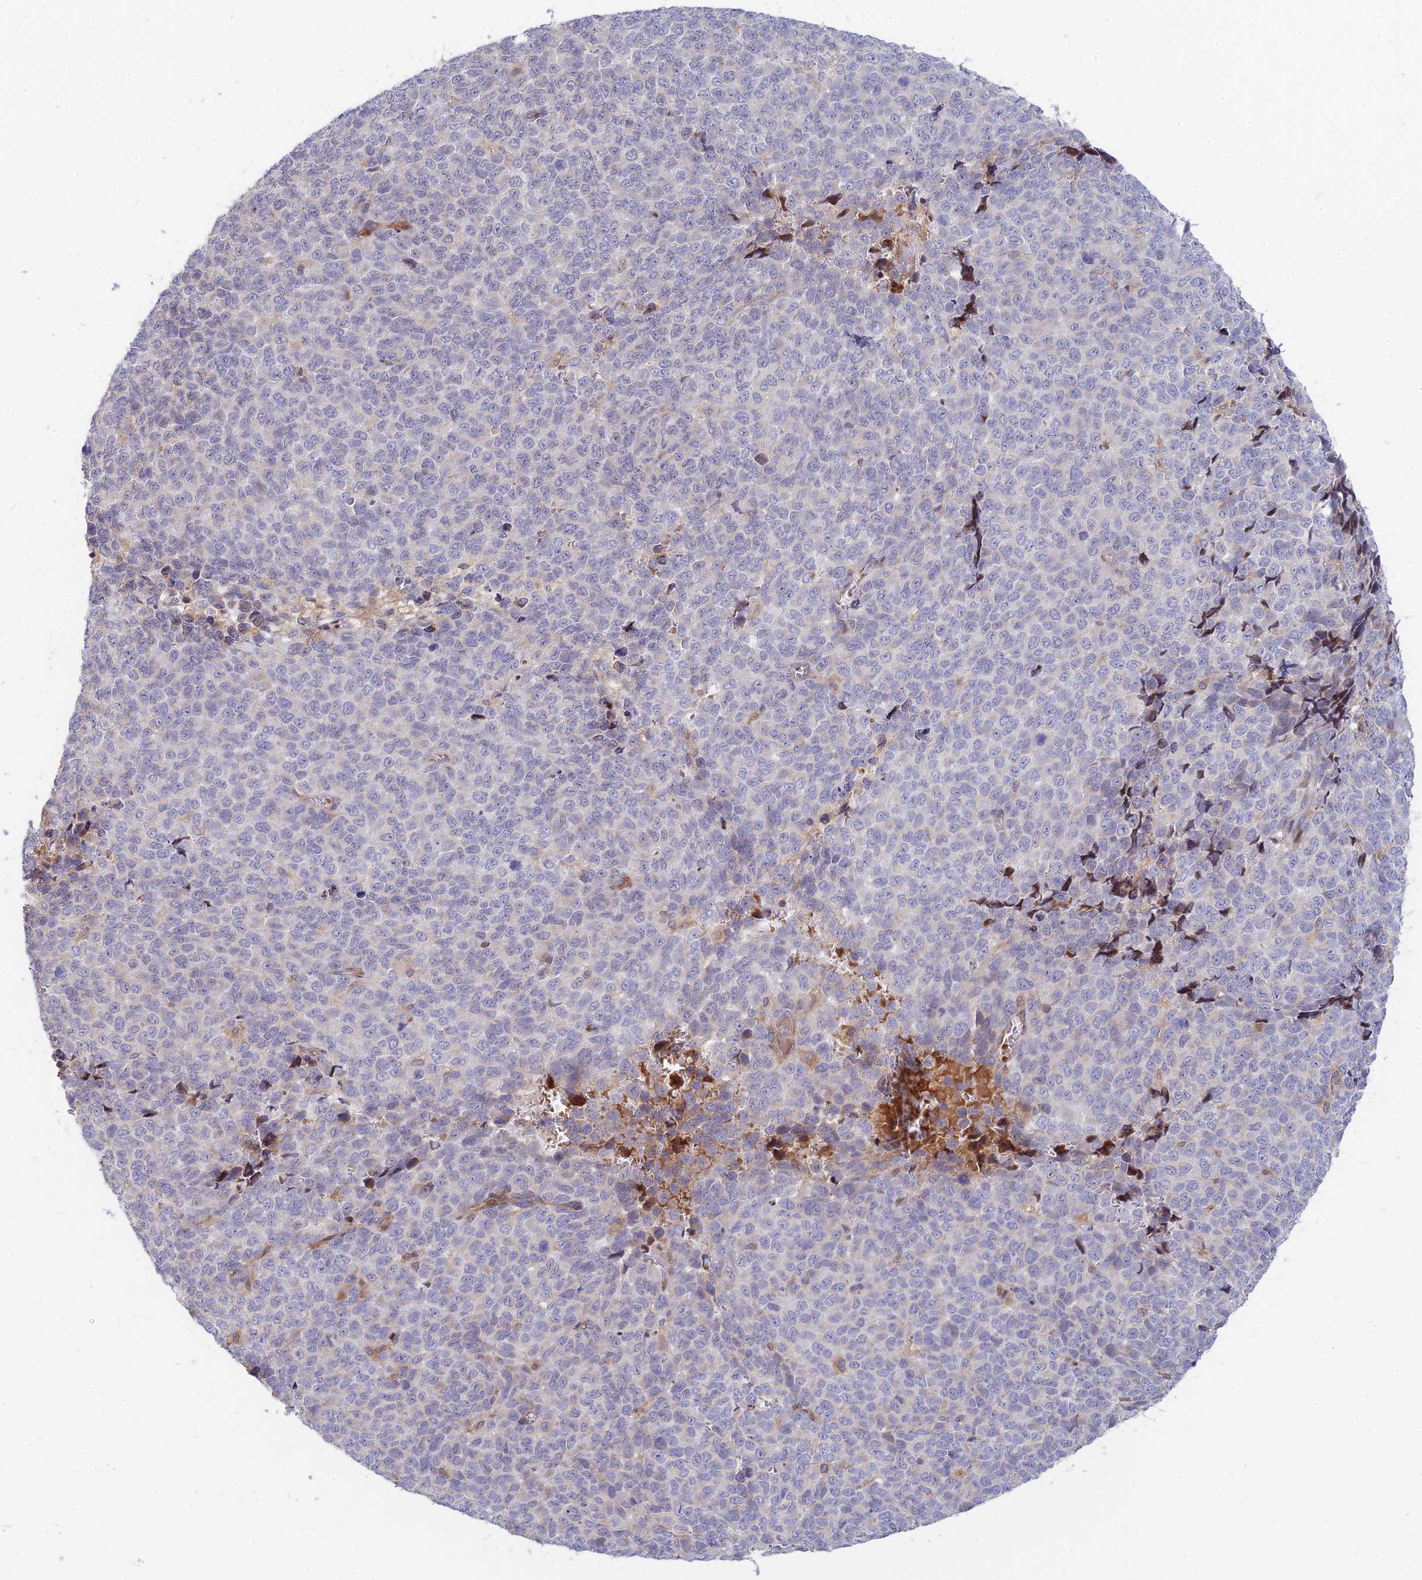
{"staining": {"intensity": "negative", "quantity": "none", "location": "none"}, "tissue": "melanoma", "cell_type": "Tumor cells", "image_type": "cancer", "snomed": [{"axis": "morphology", "description": "Malignant melanoma, NOS"}, {"axis": "topography", "description": "Nose, NOS"}], "caption": "IHC histopathology image of malignant melanoma stained for a protein (brown), which exhibits no expression in tumor cells.", "gene": "FUOM", "patient": {"sex": "female", "age": 48}}